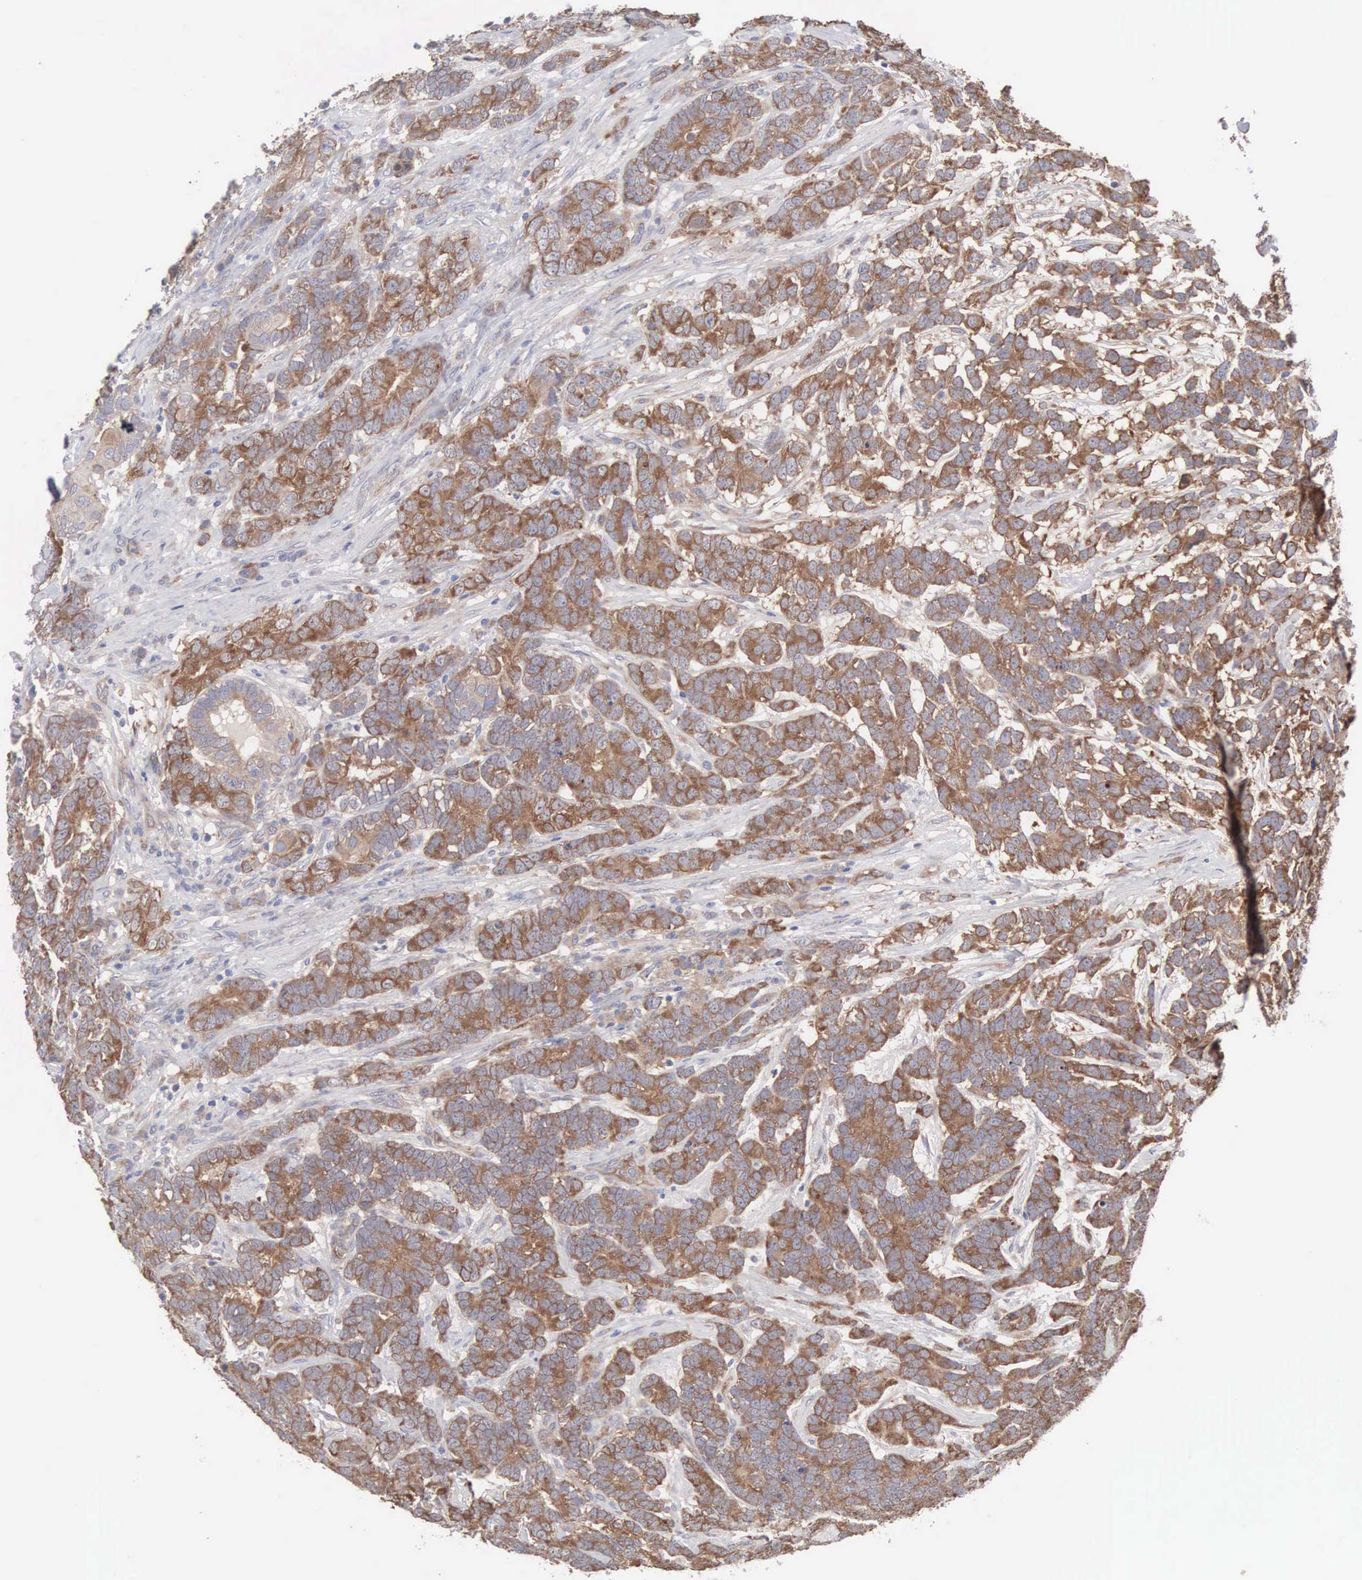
{"staining": {"intensity": "moderate", "quantity": ">75%", "location": "cytoplasmic/membranous"}, "tissue": "testis cancer", "cell_type": "Tumor cells", "image_type": "cancer", "snomed": [{"axis": "morphology", "description": "Carcinoma, Embryonal, NOS"}, {"axis": "topography", "description": "Testis"}], "caption": "The immunohistochemical stain shows moderate cytoplasmic/membranous positivity in tumor cells of testis cancer tissue. The protein is shown in brown color, while the nuclei are stained blue.", "gene": "INF2", "patient": {"sex": "male", "age": 26}}